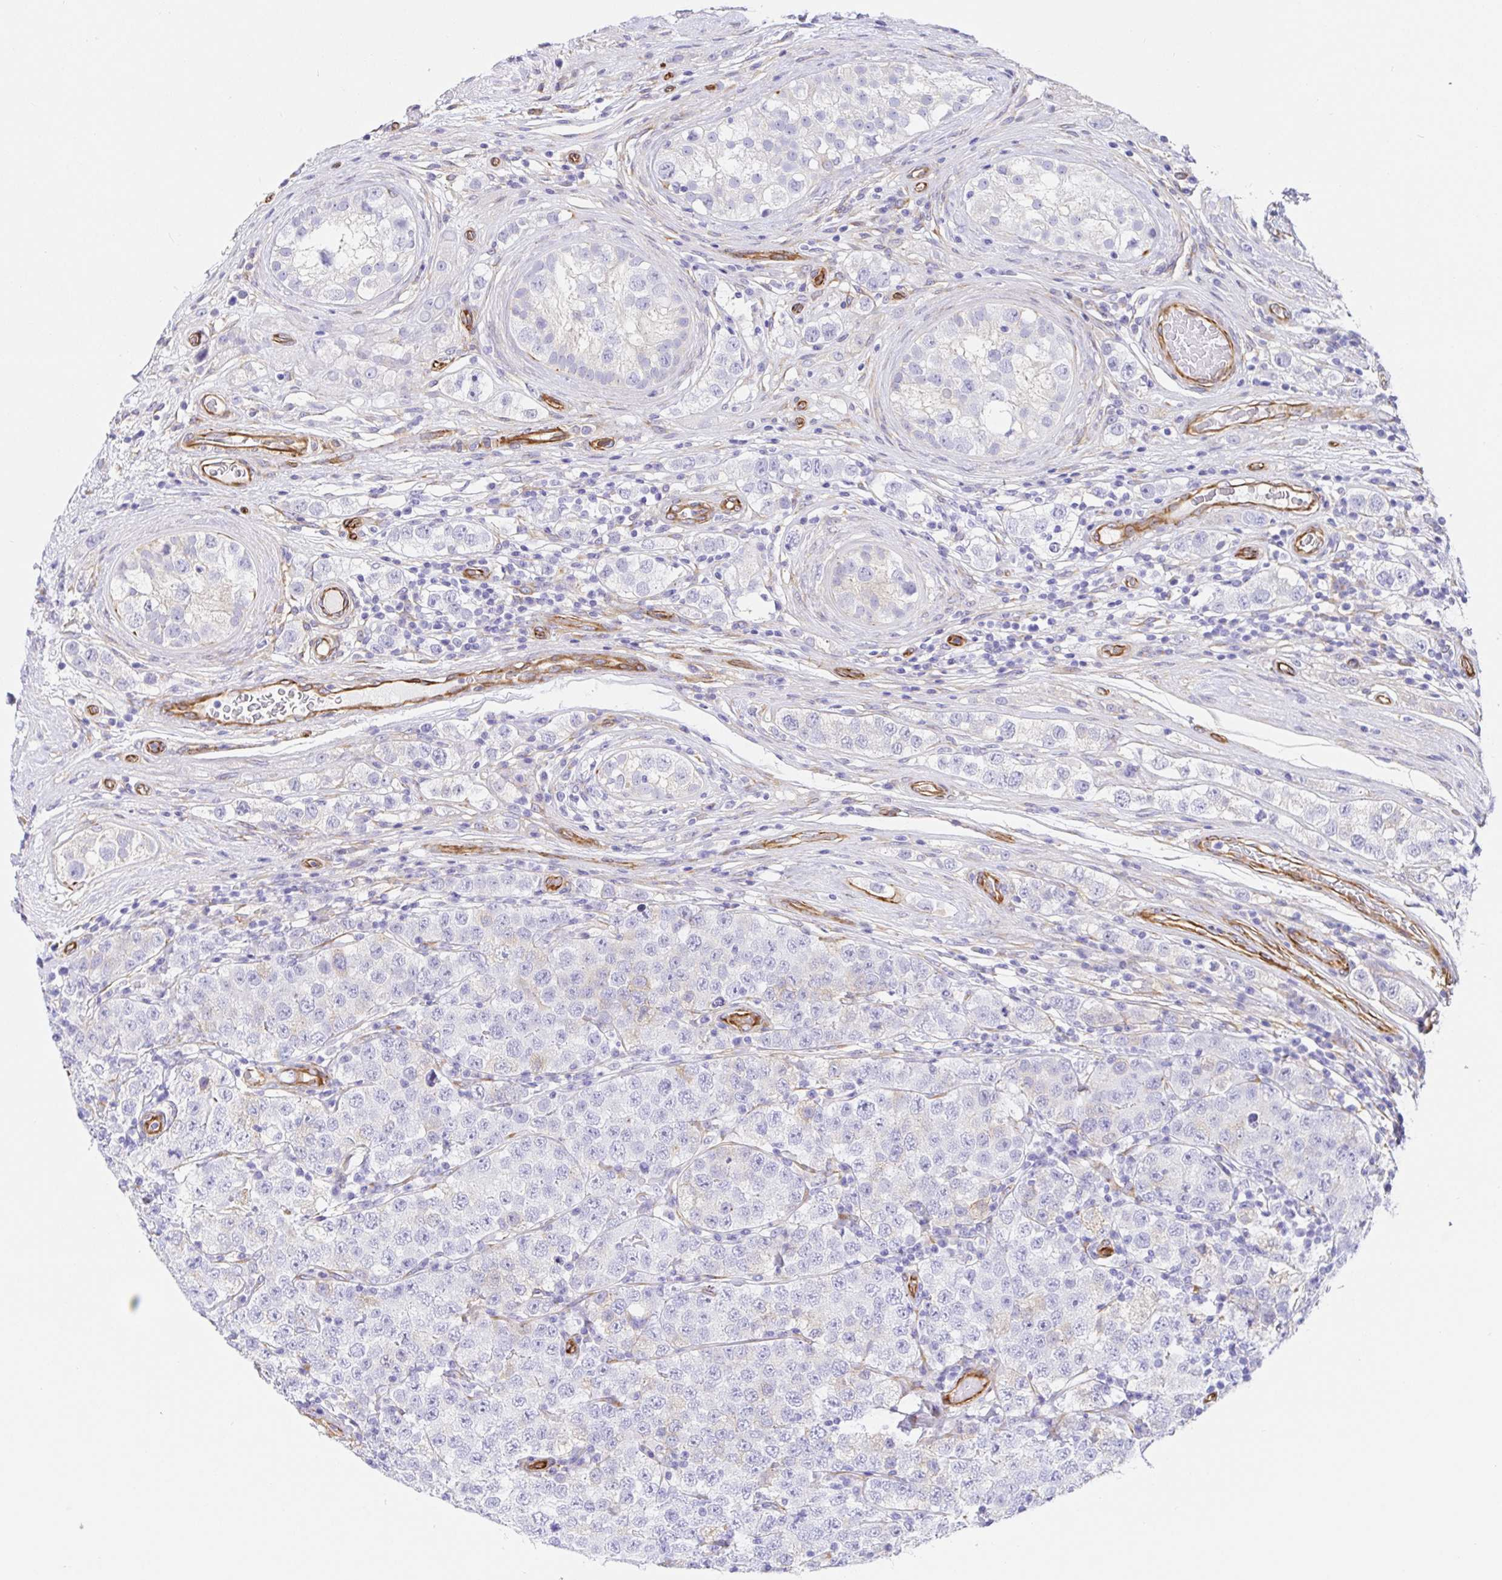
{"staining": {"intensity": "negative", "quantity": "none", "location": "none"}, "tissue": "testis cancer", "cell_type": "Tumor cells", "image_type": "cancer", "snomed": [{"axis": "morphology", "description": "Seminoma, NOS"}, {"axis": "topography", "description": "Testis"}], "caption": "Immunohistochemical staining of human seminoma (testis) reveals no significant positivity in tumor cells.", "gene": "DOCK1", "patient": {"sex": "male", "age": 34}}